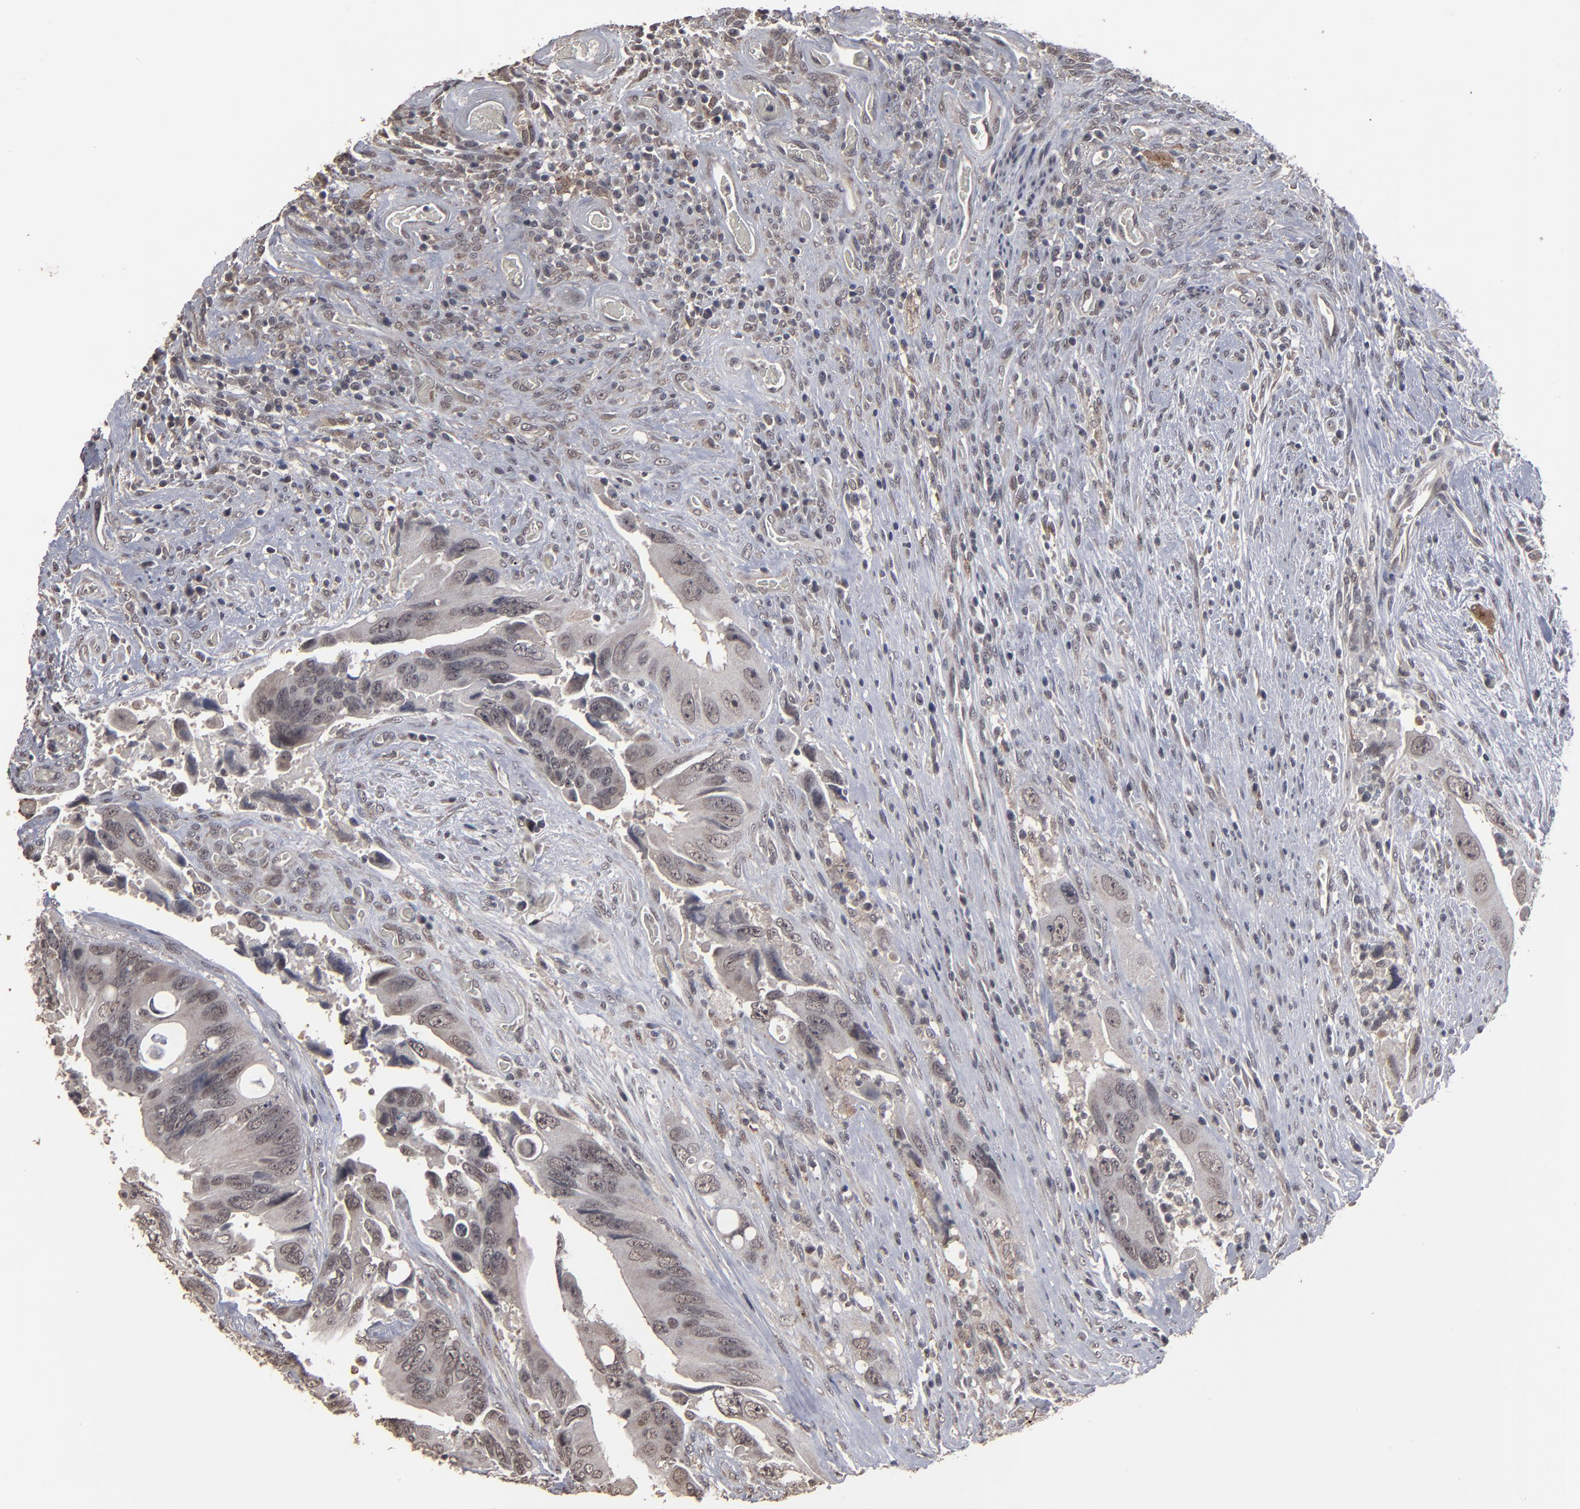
{"staining": {"intensity": "weak", "quantity": ">75%", "location": "cytoplasmic/membranous,nuclear"}, "tissue": "colorectal cancer", "cell_type": "Tumor cells", "image_type": "cancer", "snomed": [{"axis": "morphology", "description": "Adenocarcinoma, NOS"}, {"axis": "topography", "description": "Rectum"}], "caption": "Weak cytoplasmic/membranous and nuclear staining is appreciated in about >75% of tumor cells in colorectal cancer.", "gene": "SLC22A17", "patient": {"sex": "male", "age": 70}}